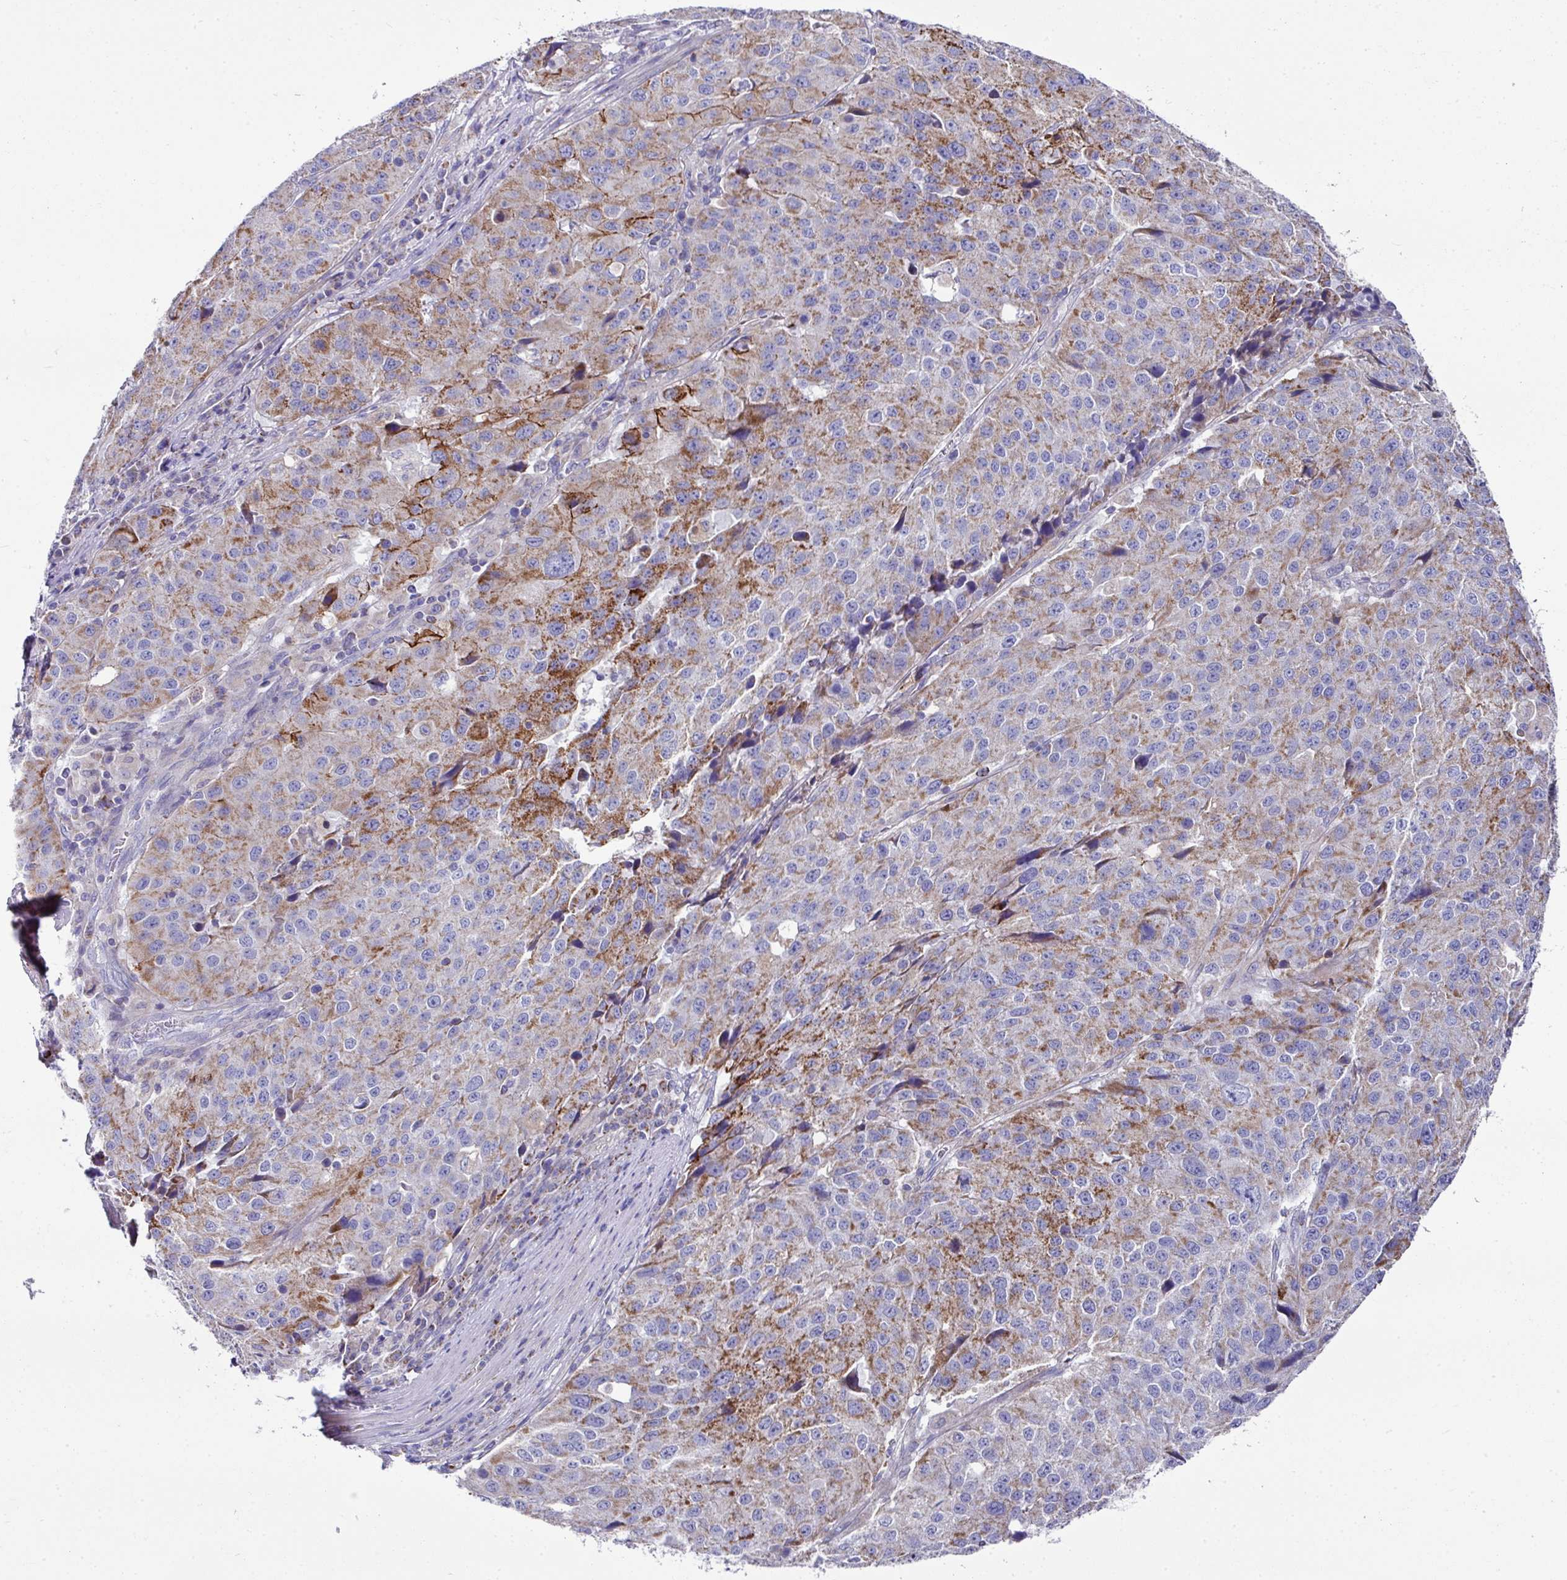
{"staining": {"intensity": "moderate", "quantity": "25%-75%", "location": "cytoplasmic/membranous"}, "tissue": "stomach cancer", "cell_type": "Tumor cells", "image_type": "cancer", "snomed": [{"axis": "morphology", "description": "Adenocarcinoma, NOS"}, {"axis": "topography", "description": "Stomach"}], "caption": "Adenocarcinoma (stomach) tissue shows moderate cytoplasmic/membranous expression in approximately 25%-75% of tumor cells, visualized by immunohistochemistry.", "gene": "CLDN1", "patient": {"sex": "male", "age": 71}}